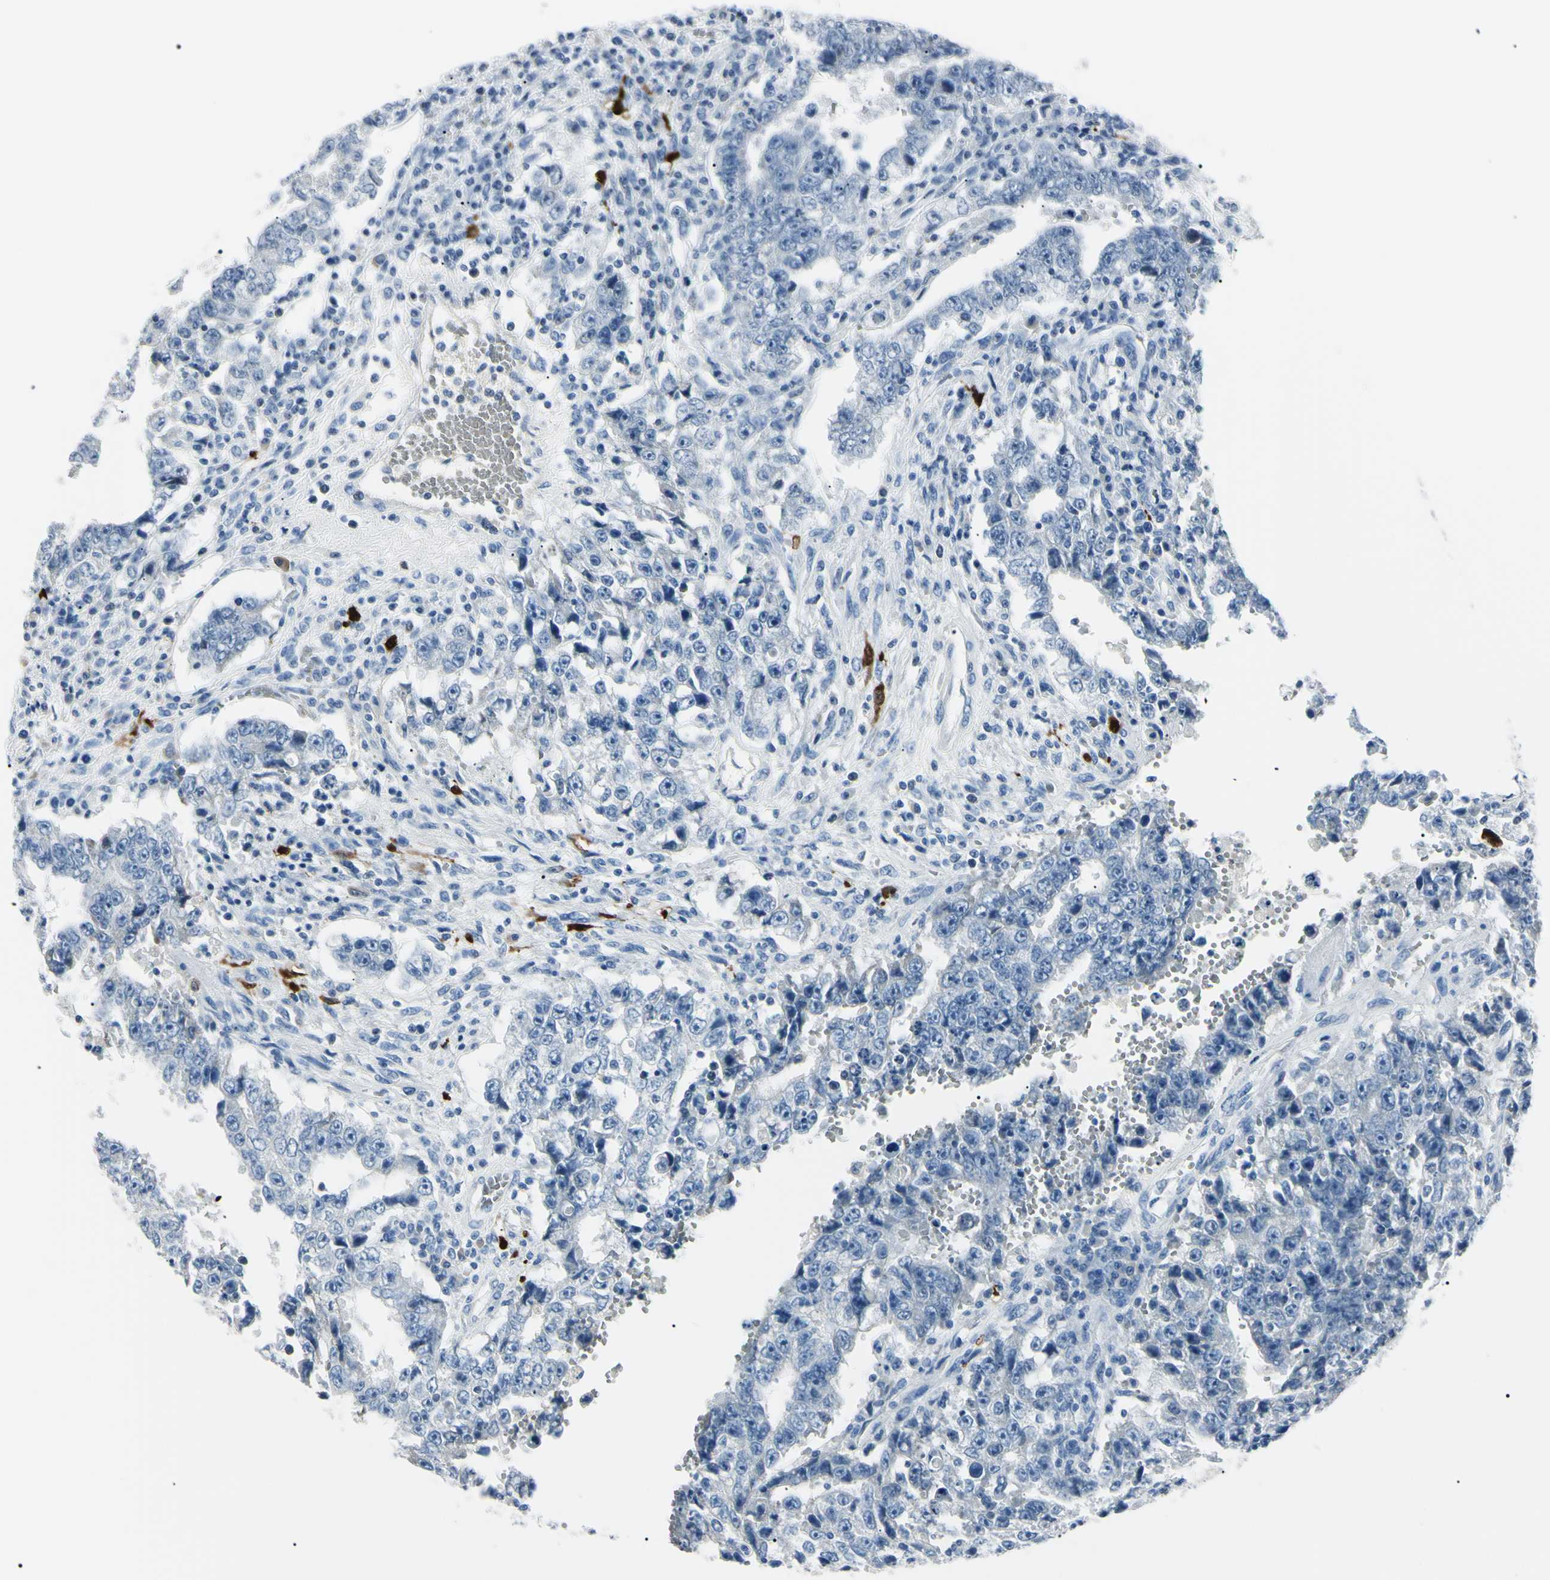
{"staining": {"intensity": "negative", "quantity": "none", "location": "none"}, "tissue": "testis cancer", "cell_type": "Tumor cells", "image_type": "cancer", "snomed": [{"axis": "morphology", "description": "Carcinoma, Embryonal, NOS"}, {"axis": "topography", "description": "Testis"}], "caption": "IHC image of testis cancer (embryonal carcinoma) stained for a protein (brown), which displays no staining in tumor cells.", "gene": "CA2", "patient": {"sex": "male", "age": 26}}